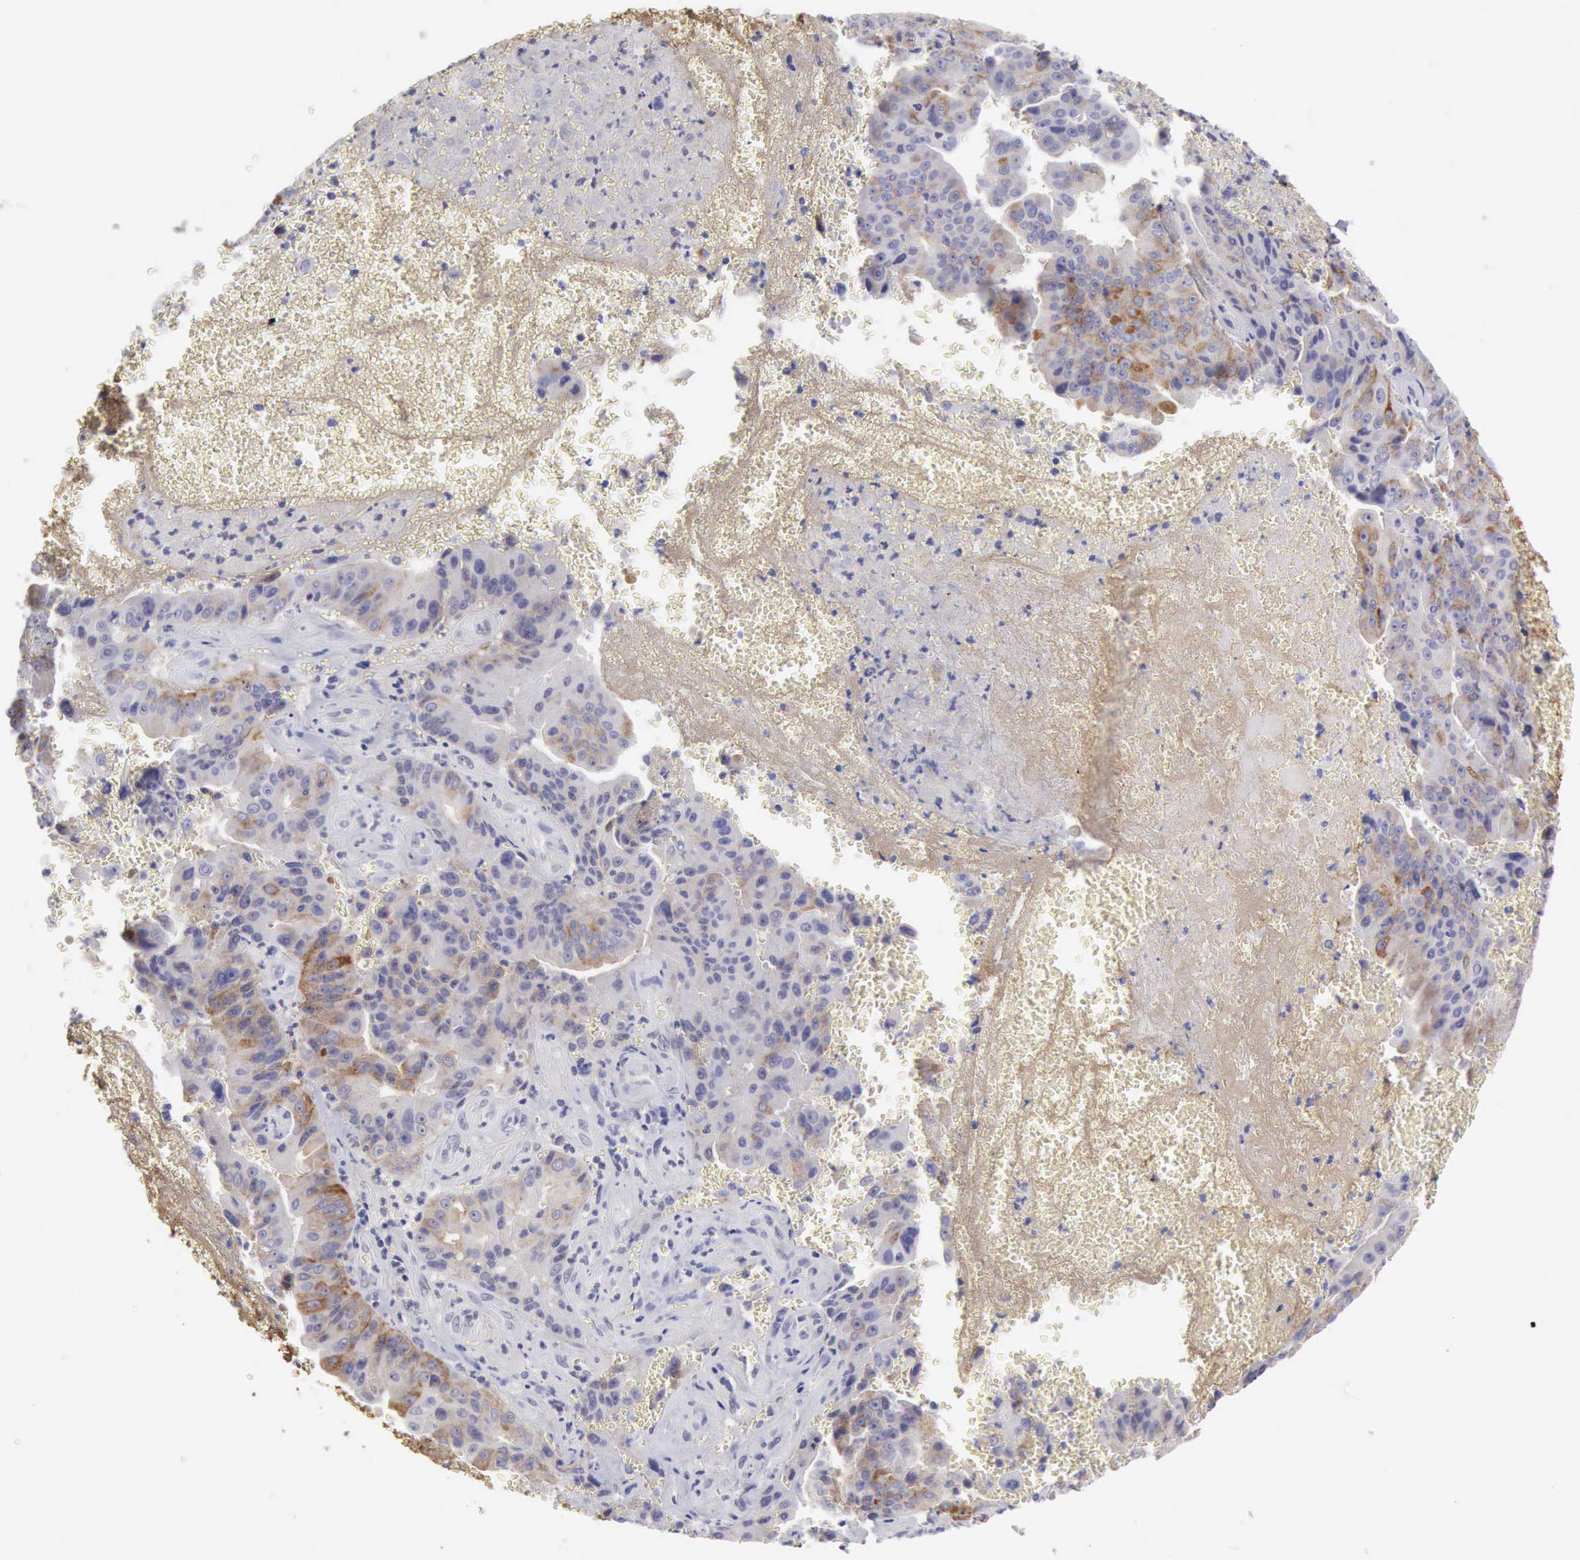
{"staining": {"intensity": "moderate", "quantity": "<25%", "location": "cytoplasmic/membranous"}, "tissue": "liver cancer", "cell_type": "Tumor cells", "image_type": "cancer", "snomed": [{"axis": "morphology", "description": "Cholangiocarcinoma"}, {"axis": "topography", "description": "Liver"}], "caption": "Immunohistochemical staining of liver cancer reveals low levels of moderate cytoplasmic/membranous expression in approximately <25% of tumor cells.", "gene": "TFRC", "patient": {"sex": "female", "age": 79}}